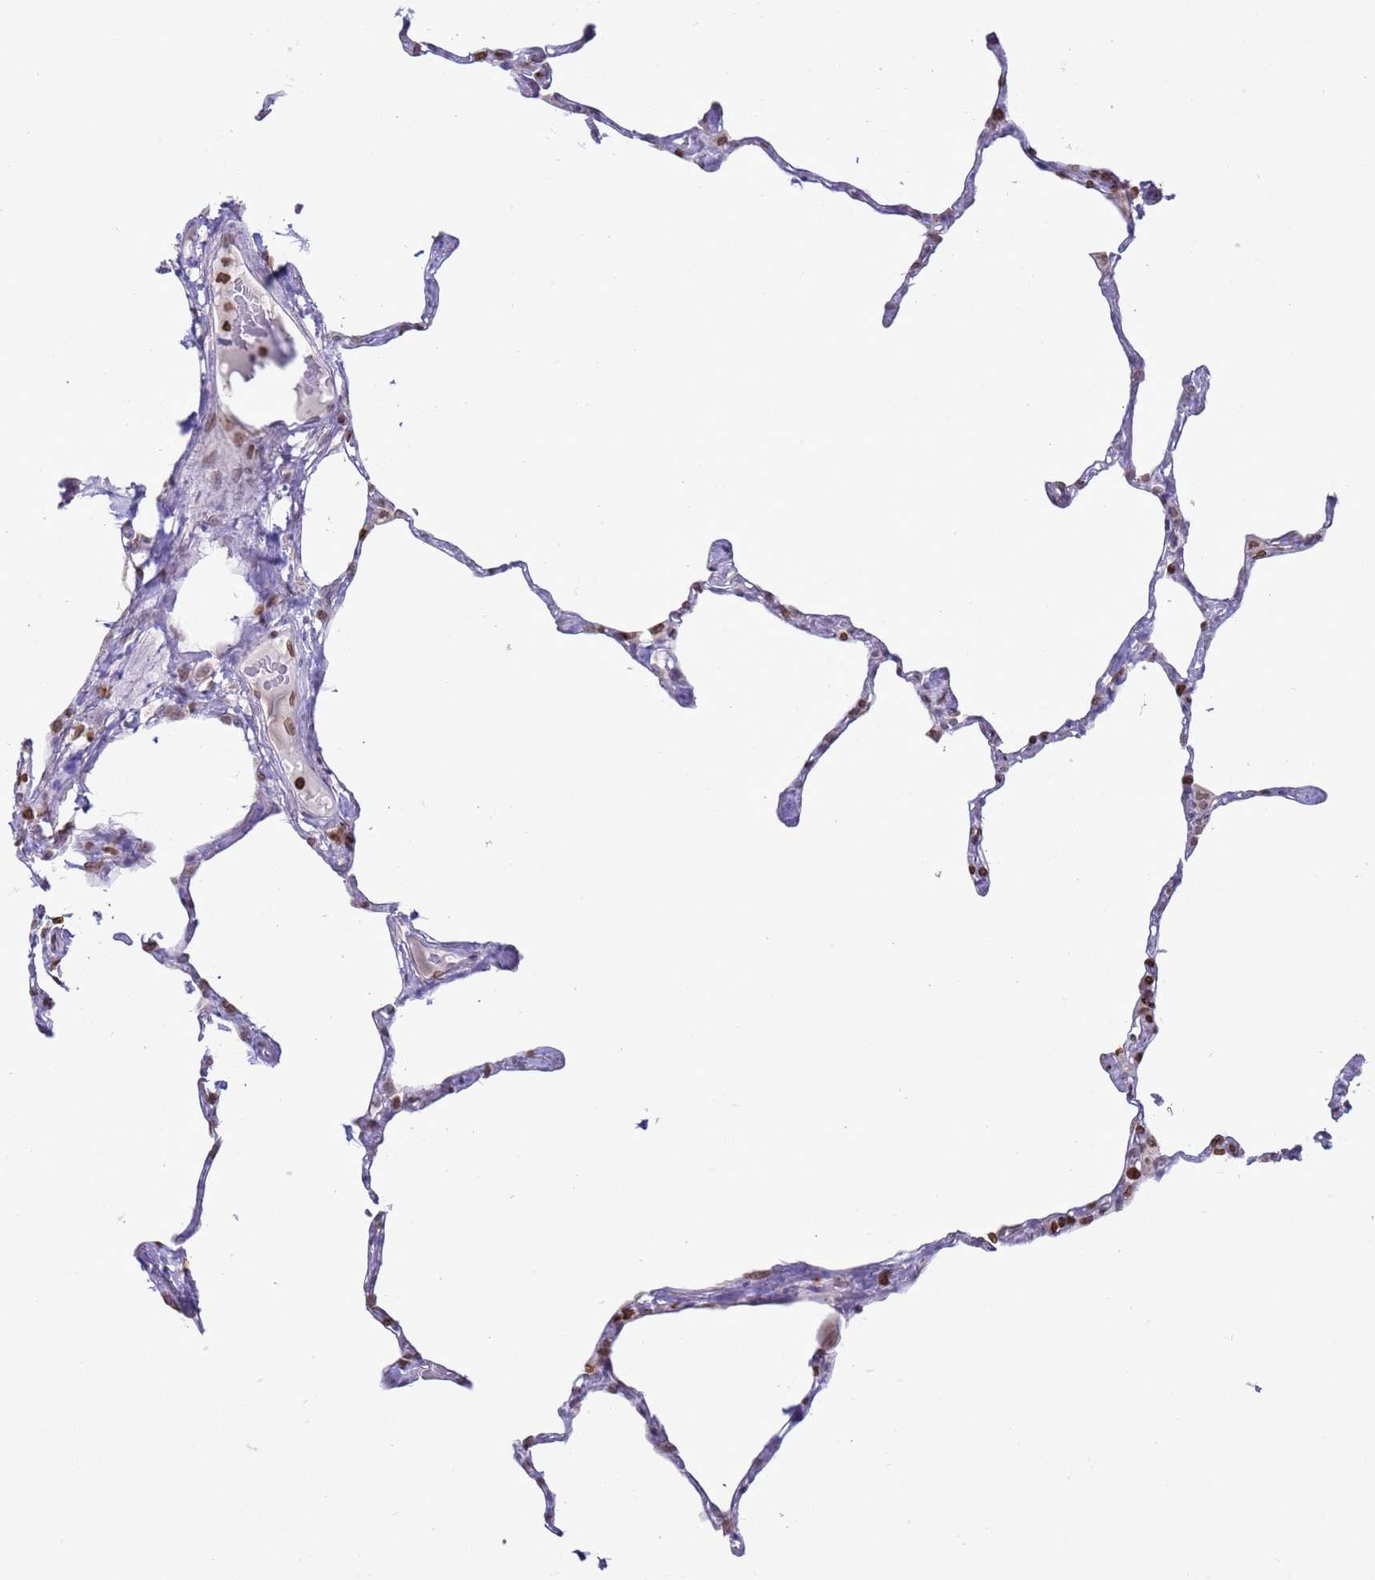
{"staining": {"intensity": "moderate", "quantity": "<25%", "location": "nuclear"}, "tissue": "lung", "cell_type": "Alveolar cells", "image_type": "normal", "snomed": [{"axis": "morphology", "description": "Normal tissue, NOS"}, {"axis": "topography", "description": "Lung"}], "caption": "Lung stained for a protein (brown) shows moderate nuclear positive positivity in approximately <25% of alveolar cells.", "gene": "DHX37", "patient": {"sex": "male", "age": 65}}